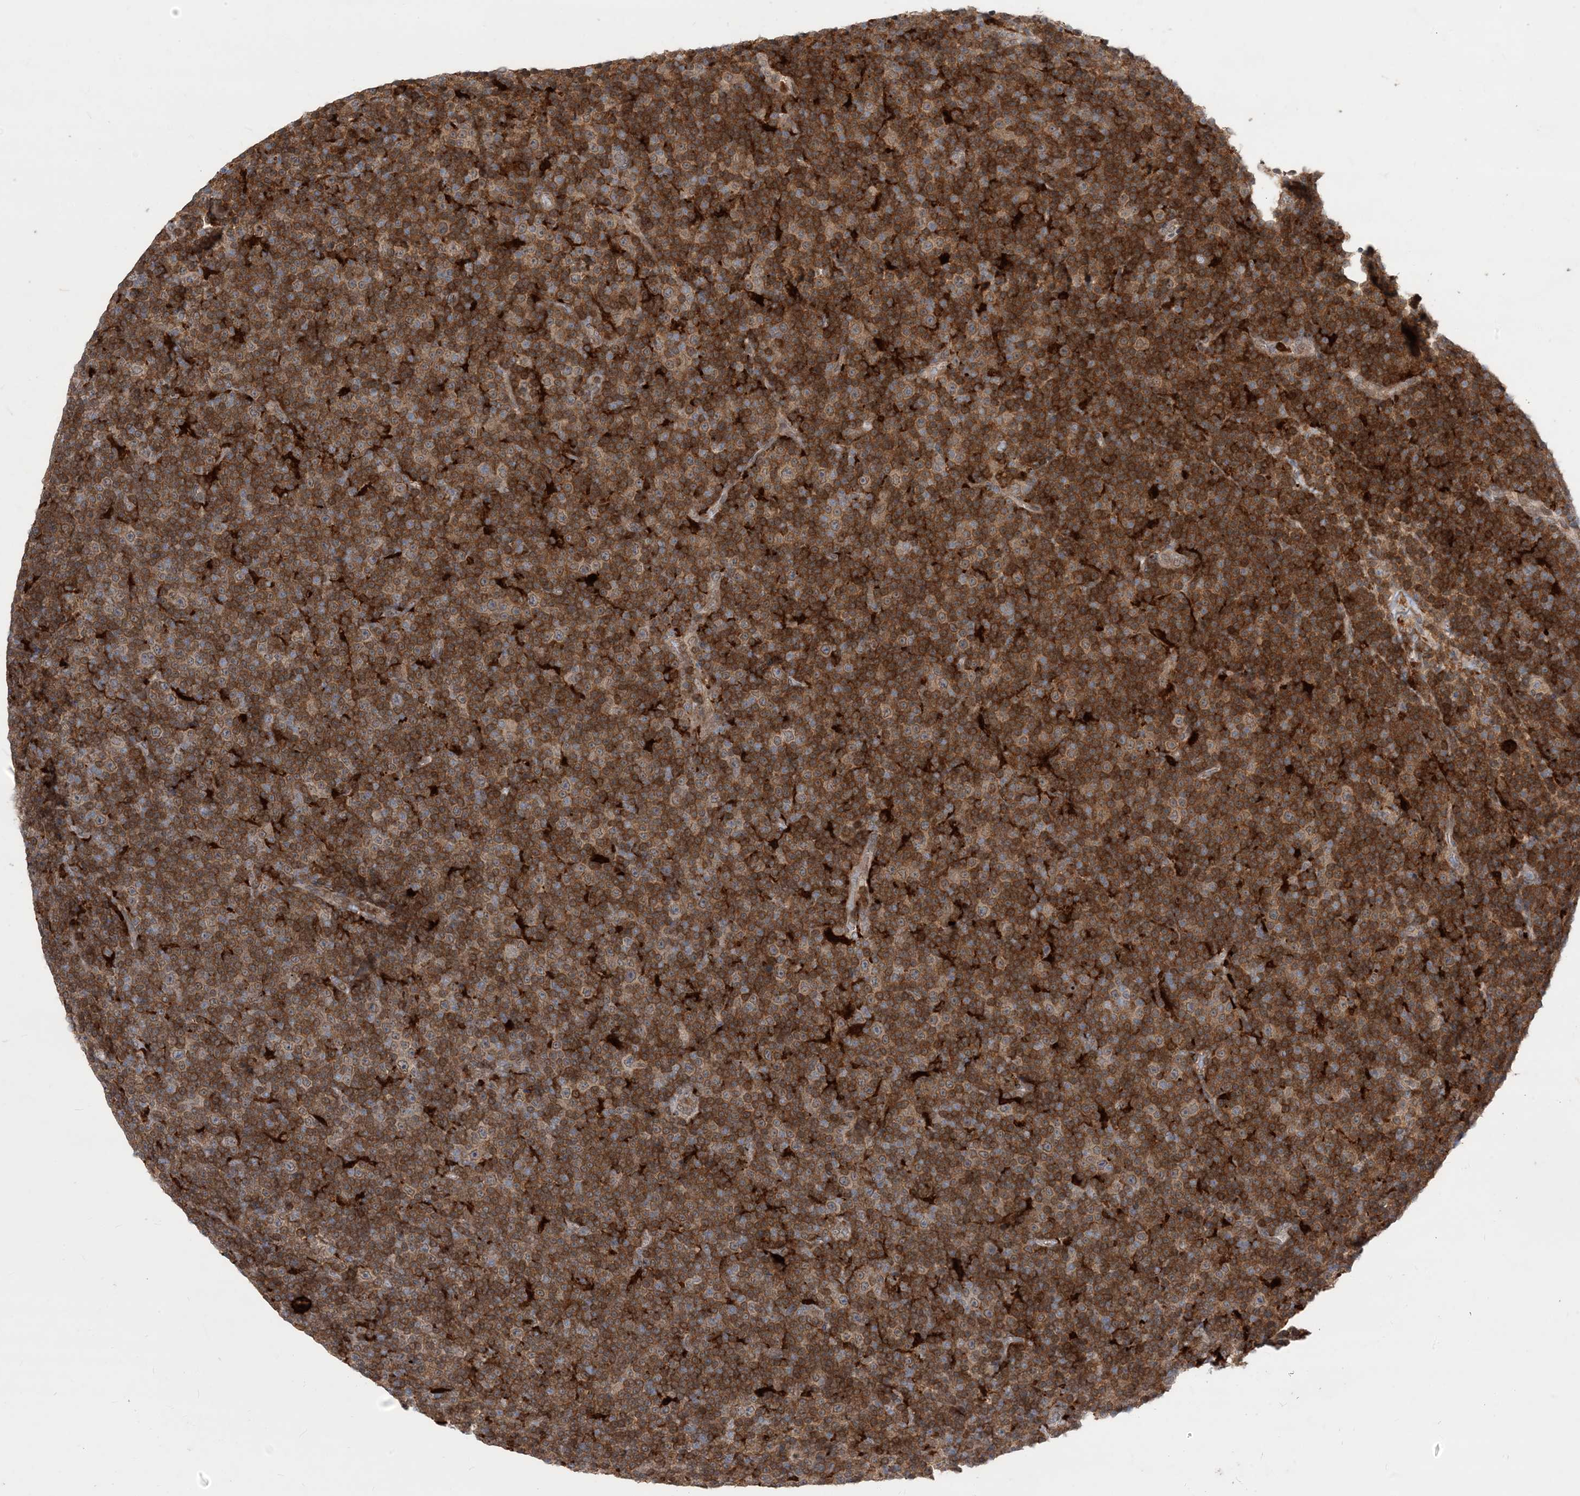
{"staining": {"intensity": "moderate", "quantity": ">75%", "location": "cytoplasmic/membranous"}, "tissue": "lymphoma", "cell_type": "Tumor cells", "image_type": "cancer", "snomed": [{"axis": "morphology", "description": "Malignant lymphoma, non-Hodgkin's type, Low grade"}, {"axis": "topography", "description": "Lymph node"}], "caption": "A photomicrograph showing moderate cytoplasmic/membranous staining in about >75% of tumor cells in malignant lymphoma, non-Hodgkin's type (low-grade), as visualized by brown immunohistochemical staining.", "gene": "NAGK", "patient": {"sex": "female", "age": 67}}